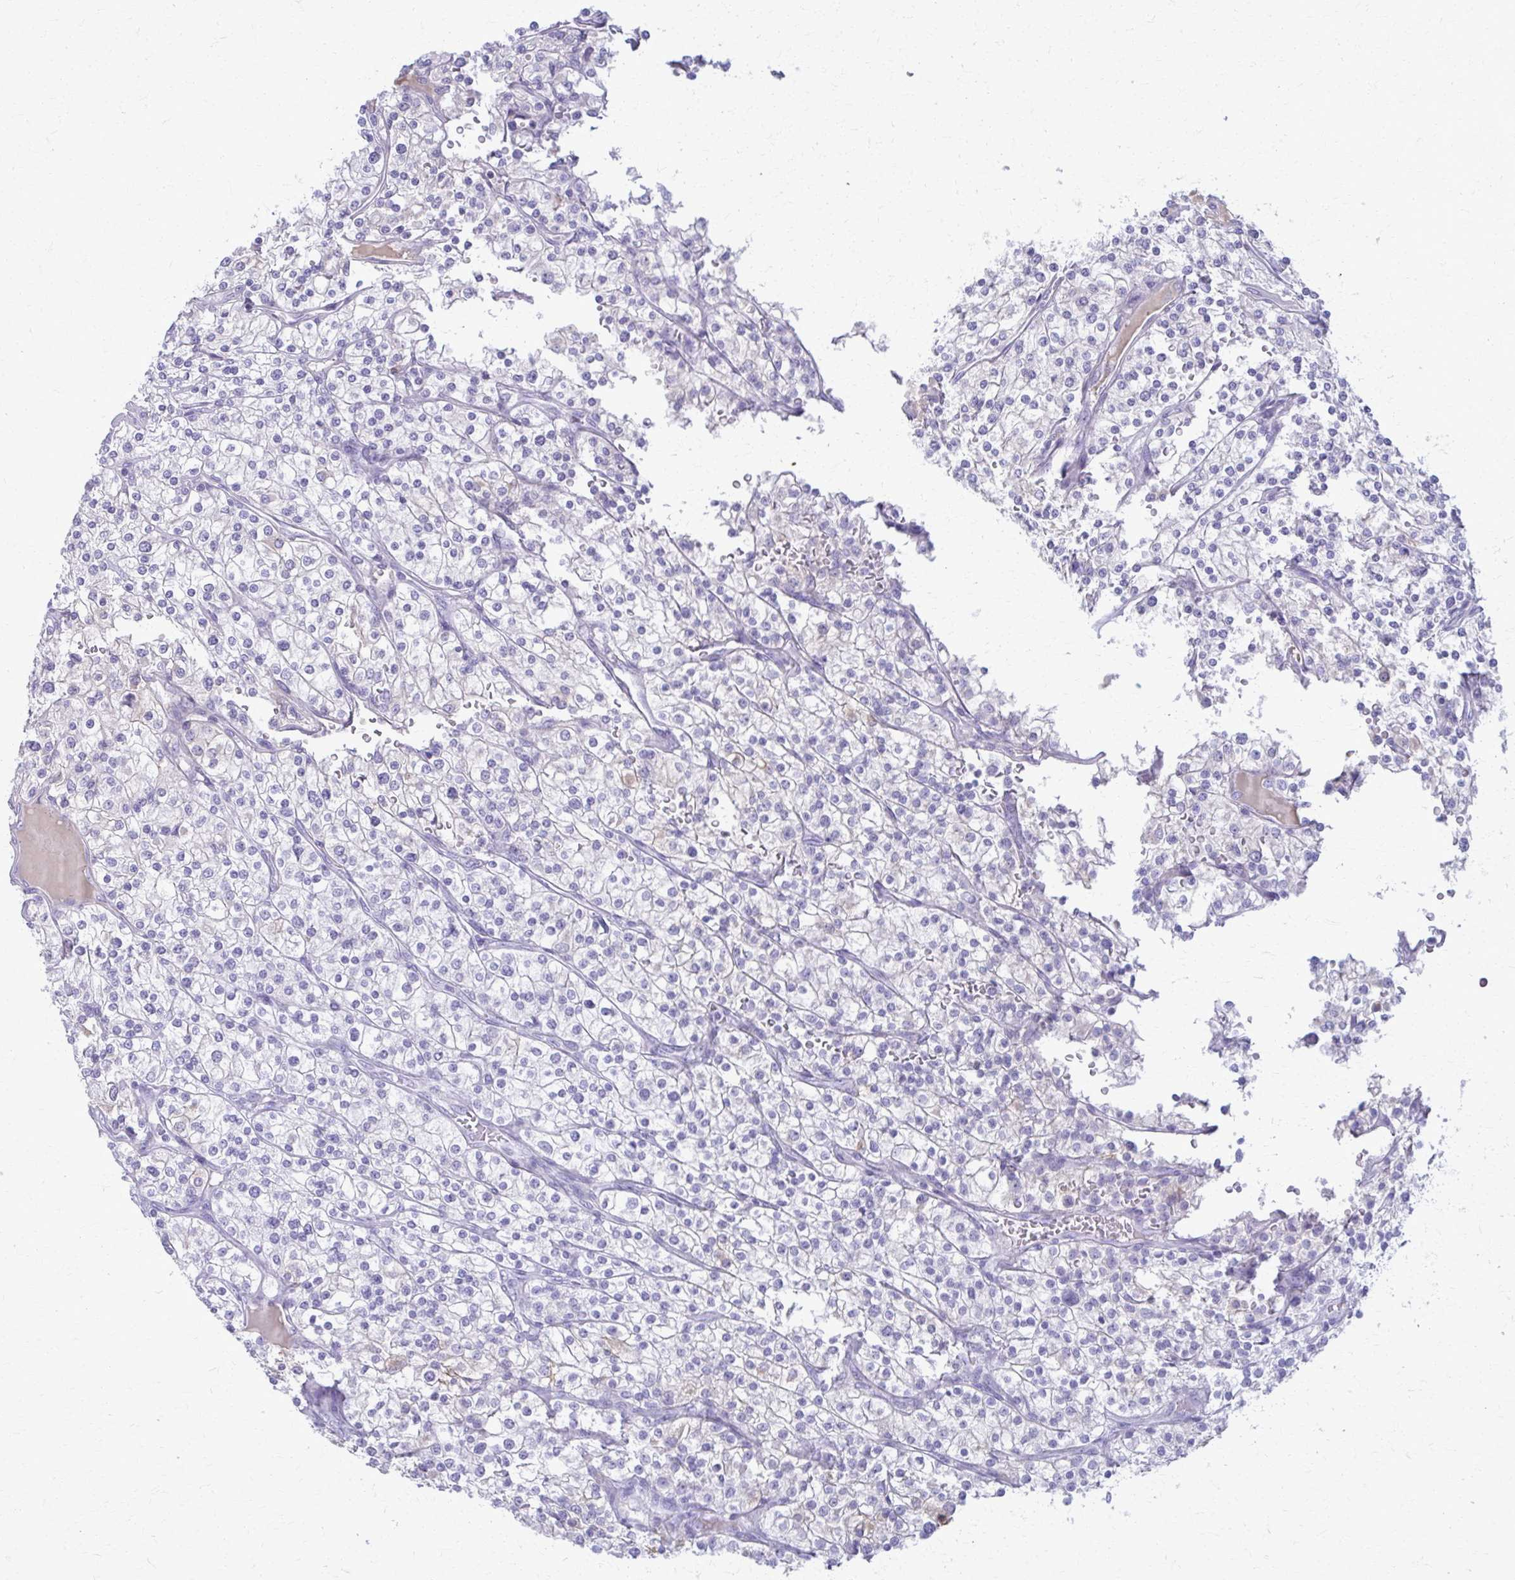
{"staining": {"intensity": "negative", "quantity": "none", "location": "none"}, "tissue": "renal cancer", "cell_type": "Tumor cells", "image_type": "cancer", "snomed": [{"axis": "morphology", "description": "Adenocarcinoma, NOS"}, {"axis": "topography", "description": "Kidney"}], "caption": "The photomicrograph displays no staining of tumor cells in renal cancer.", "gene": "OR4M1", "patient": {"sex": "male", "age": 80}}